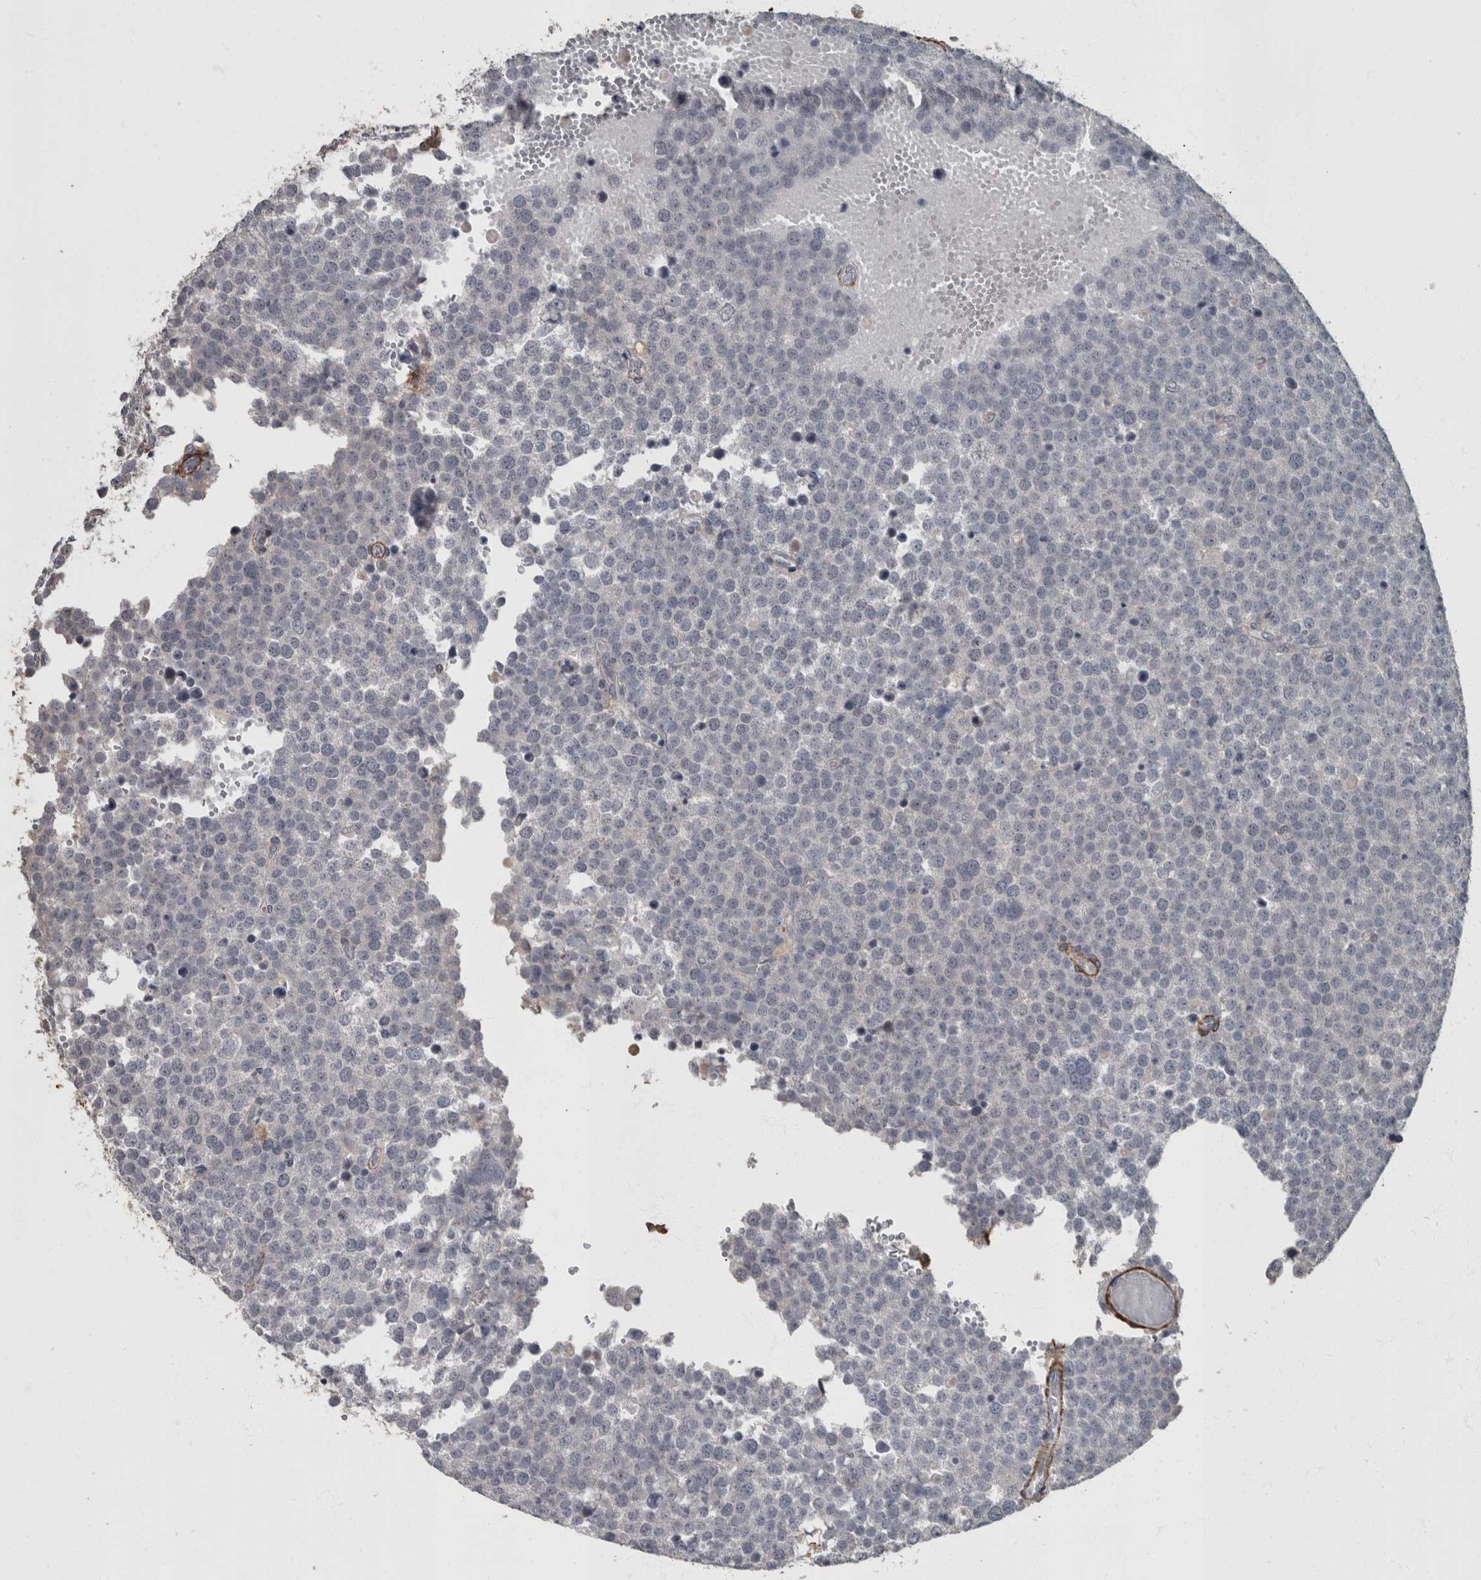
{"staining": {"intensity": "negative", "quantity": "none", "location": "none"}, "tissue": "testis cancer", "cell_type": "Tumor cells", "image_type": "cancer", "snomed": [{"axis": "morphology", "description": "Seminoma, NOS"}, {"axis": "topography", "description": "Testis"}], "caption": "Micrograph shows no significant protein staining in tumor cells of seminoma (testis).", "gene": "MASTL", "patient": {"sex": "male", "age": 71}}